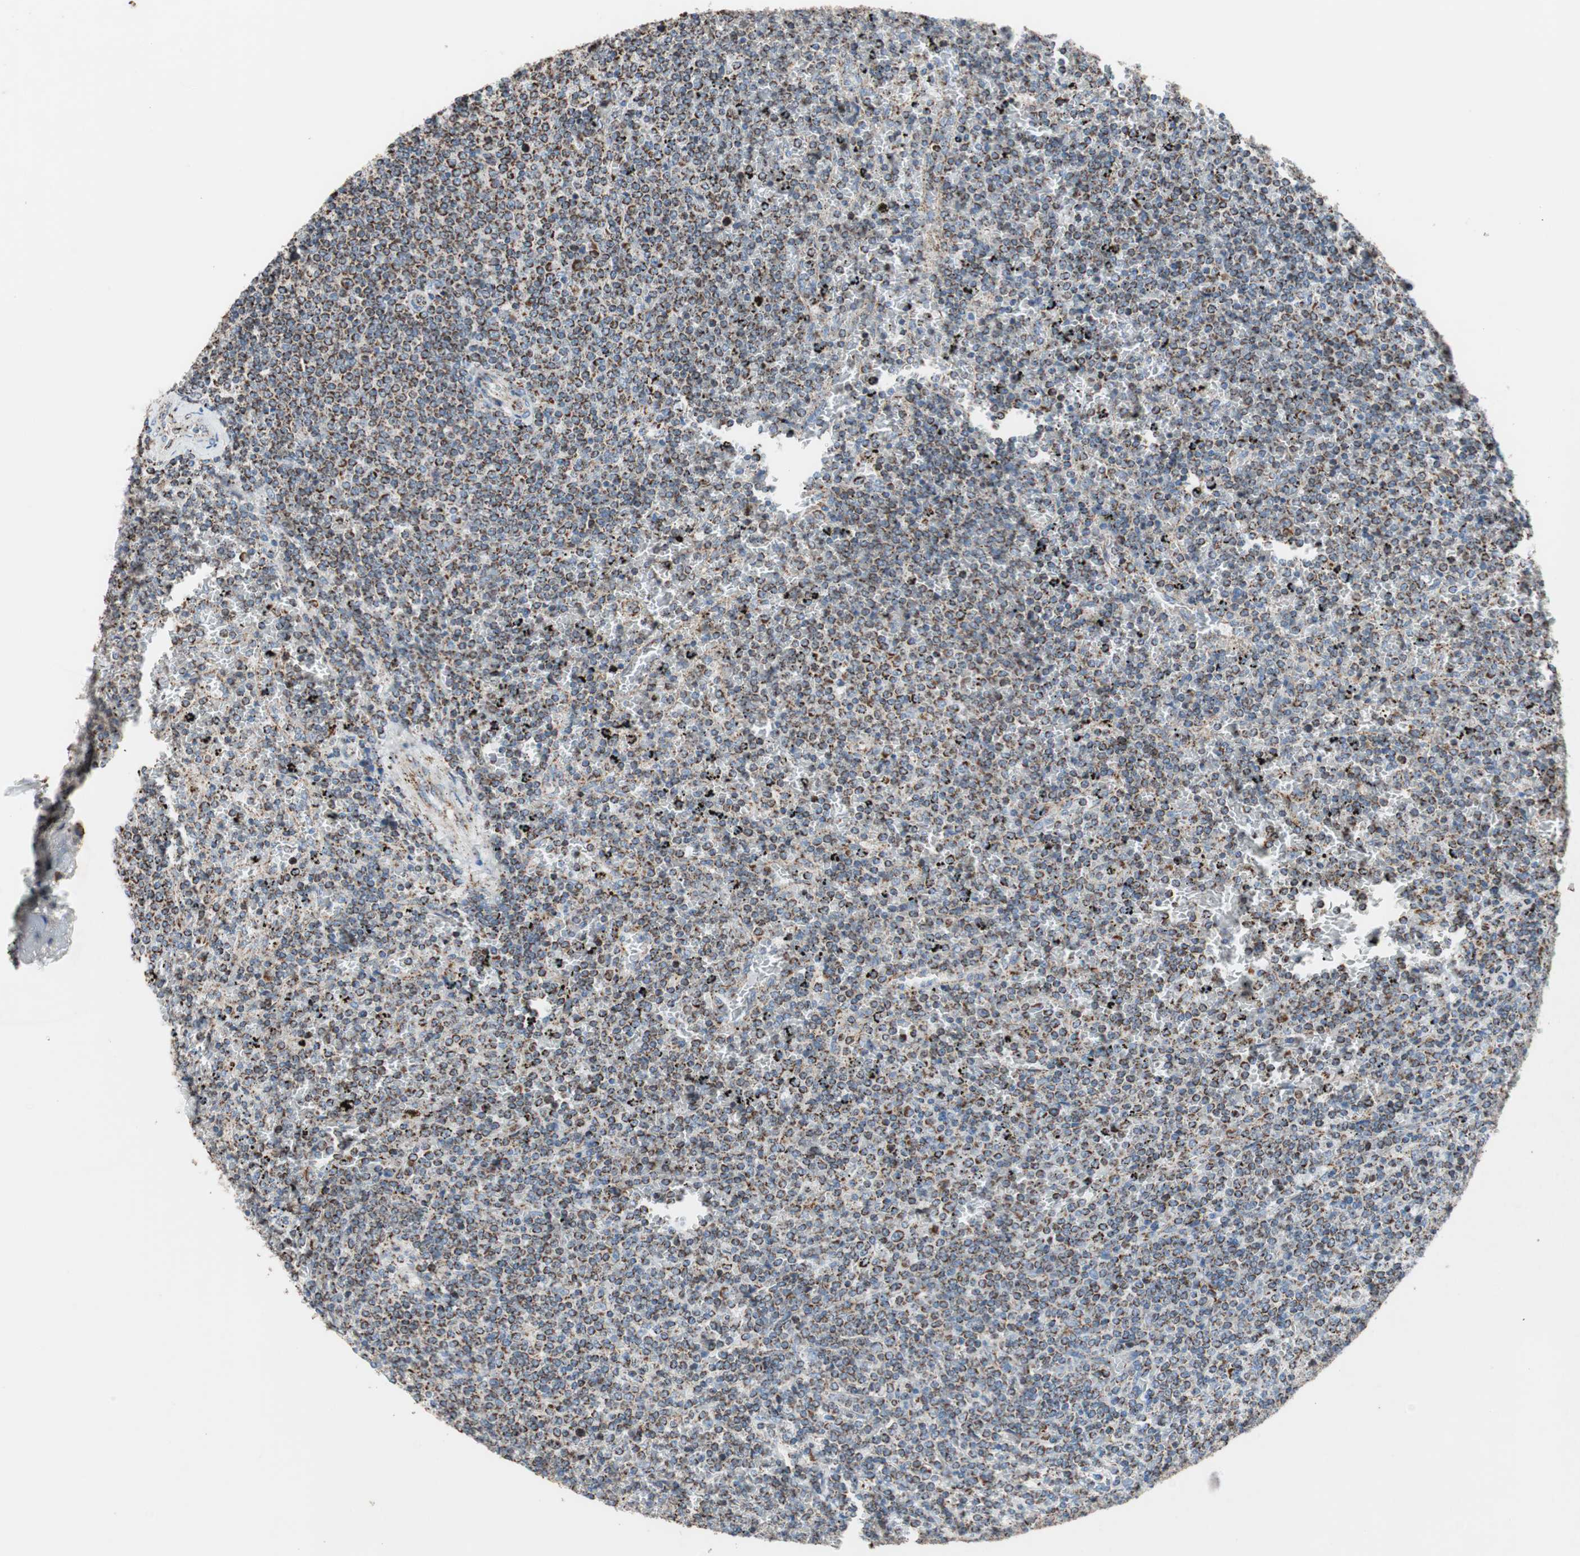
{"staining": {"intensity": "moderate", "quantity": ">75%", "location": "cytoplasmic/membranous"}, "tissue": "lymphoma", "cell_type": "Tumor cells", "image_type": "cancer", "snomed": [{"axis": "morphology", "description": "Malignant lymphoma, non-Hodgkin's type, Low grade"}, {"axis": "topography", "description": "Spleen"}], "caption": "A brown stain shows moderate cytoplasmic/membranous positivity of a protein in lymphoma tumor cells. (brown staining indicates protein expression, while blue staining denotes nuclei).", "gene": "PCSK4", "patient": {"sex": "female", "age": 77}}